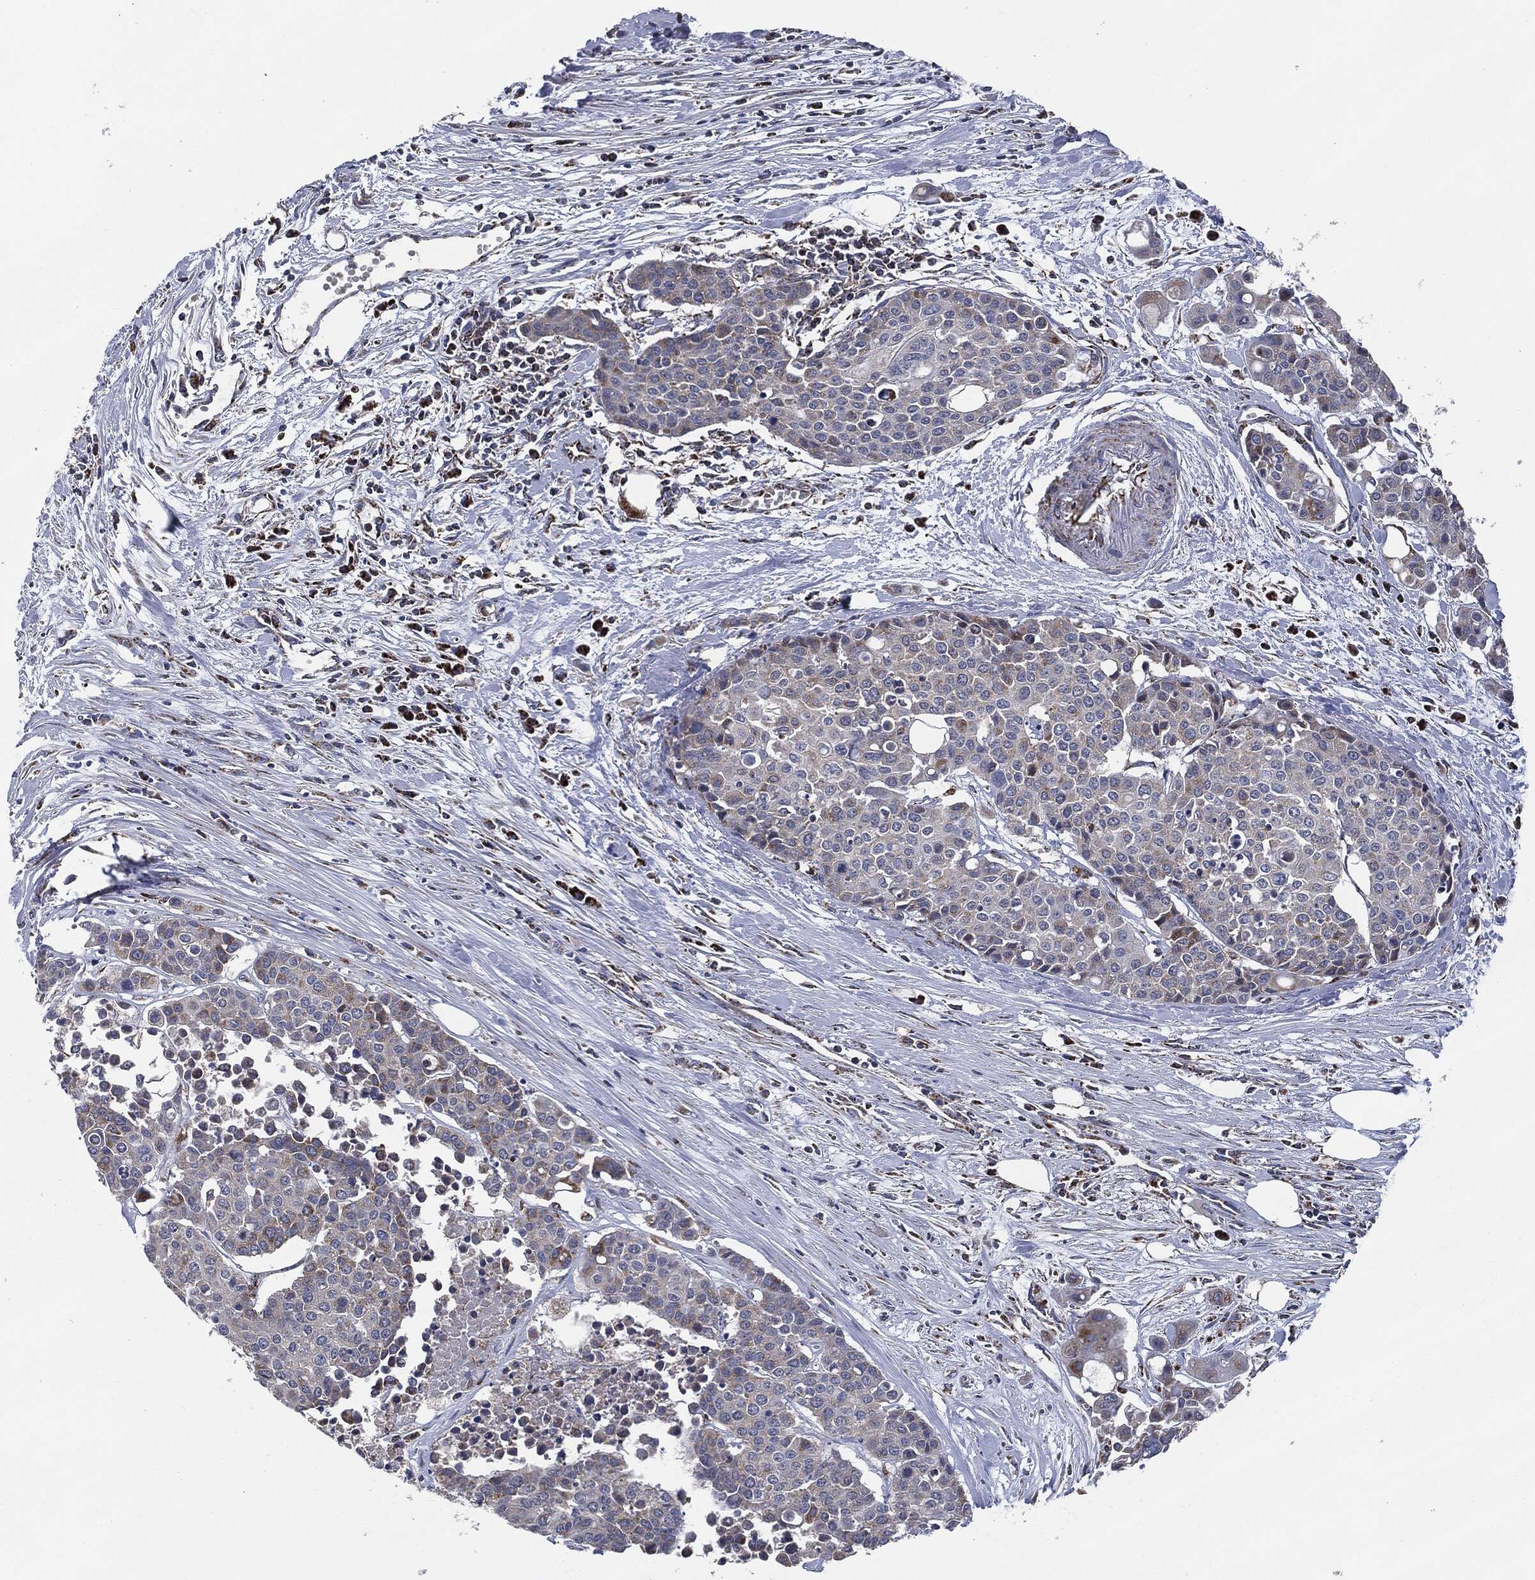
{"staining": {"intensity": "moderate", "quantity": "<25%", "location": "cytoplasmic/membranous"}, "tissue": "carcinoid", "cell_type": "Tumor cells", "image_type": "cancer", "snomed": [{"axis": "morphology", "description": "Carcinoid, malignant, NOS"}, {"axis": "topography", "description": "Colon"}], "caption": "Malignant carcinoid tissue reveals moderate cytoplasmic/membranous expression in approximately <25% of tumor cells", "gene": "NDUFV2", "patient": {"sex": "male", "age": 81}}